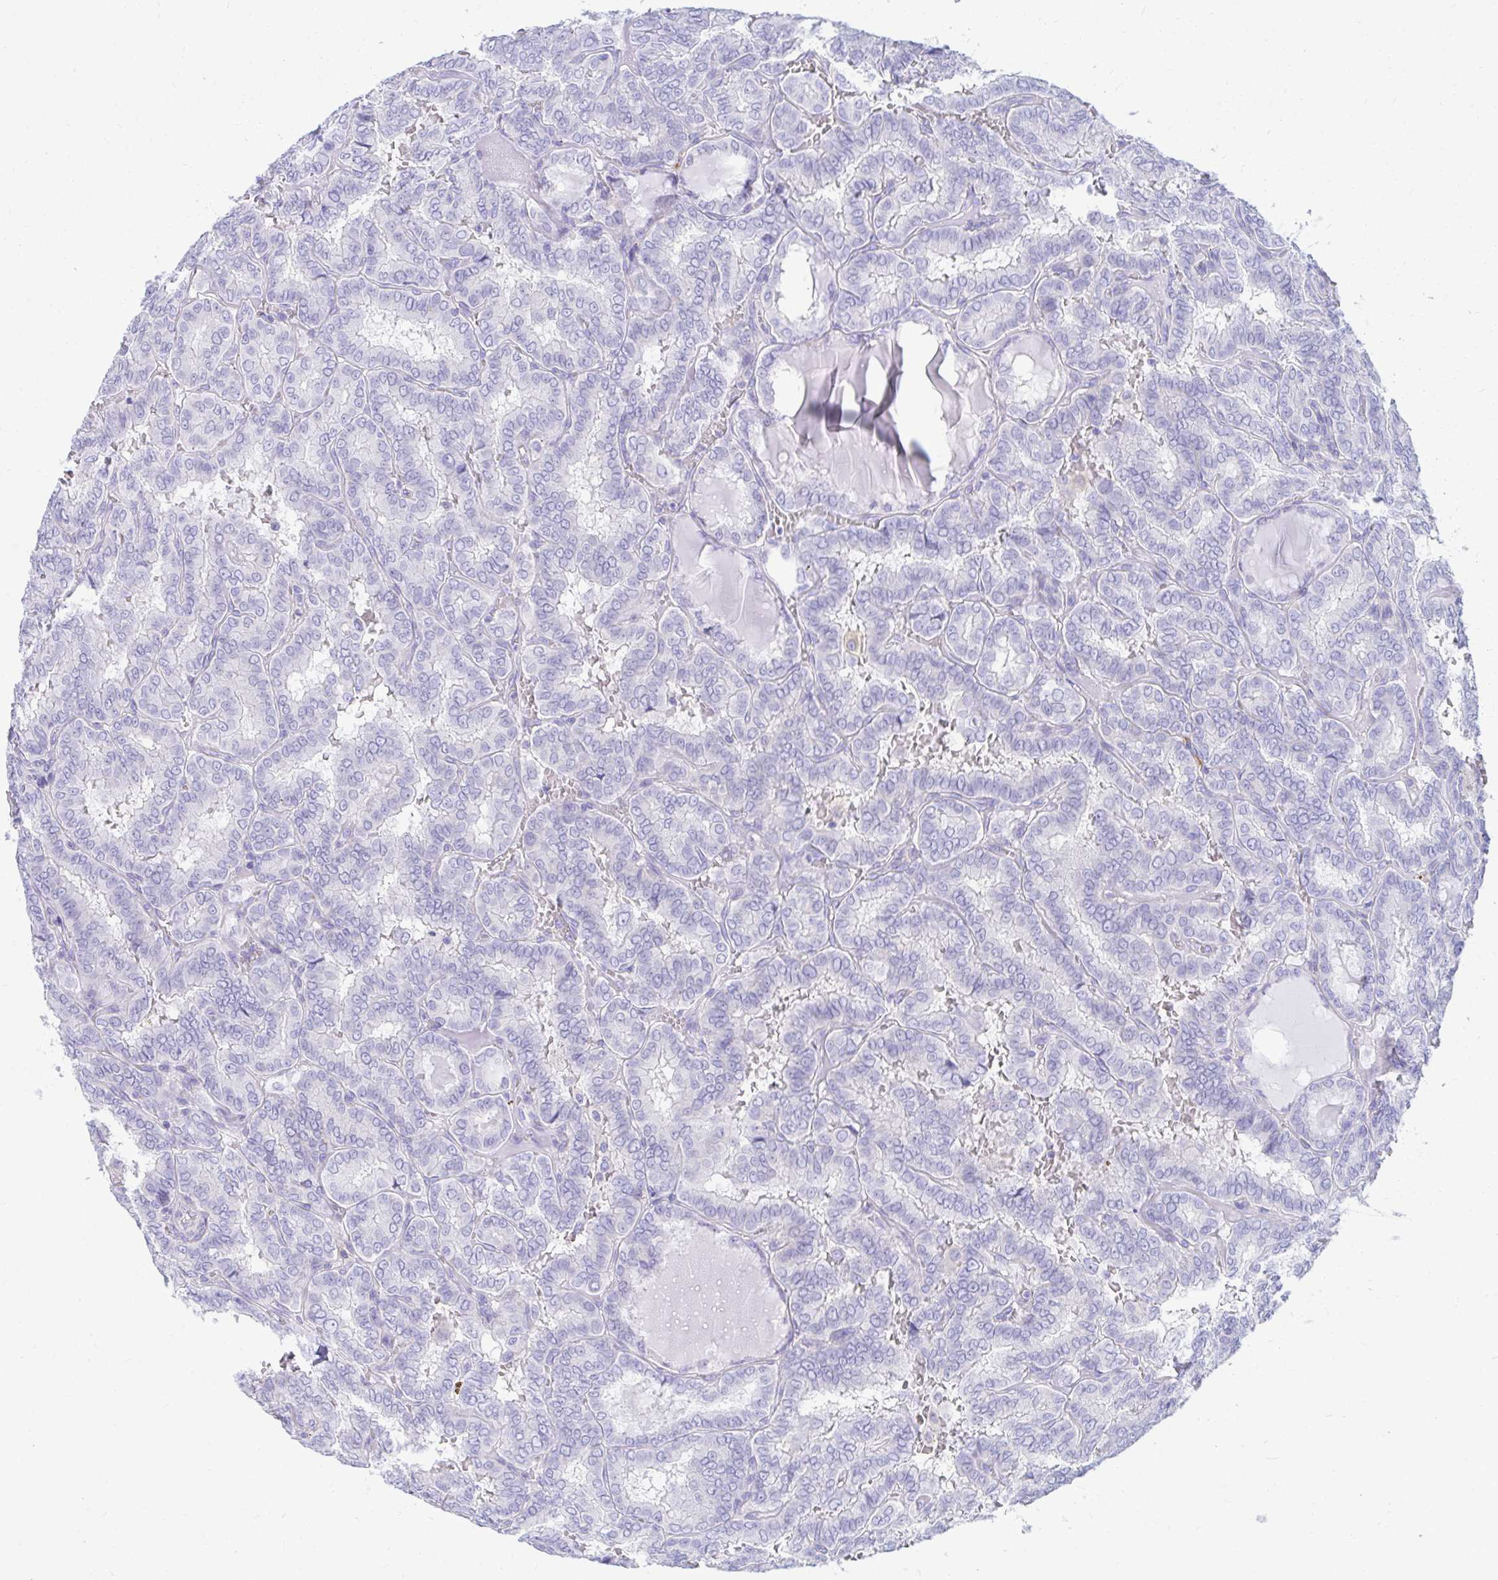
{"staining": {"intensity": "negative", "quantity": "none", "location": "none"}, "tissue": "thyroid cancer", "cell_type": "Tumor cells", "image_type": "cancer", "snomed": [{"axis": "morphology", "description": "Papillary adenocarcinoma, NOS"}, {"axis": "topography", "description": "Thyroid gland"}], "caption": "An immunohistochemistry photomicrograph of thyroid cancer (papillary adenocarcinoma) is shown. There is no staining in tumor cells of thyroid cancer (papillary adenocarcinoma). The staining is performed using DAB (3,3'-diaminobenzidine) brown chromogen with nuclei counter-stained in using hematoxylin.", "gene": "SHISA8", "patient": {"sex": "female", "age": 46}}